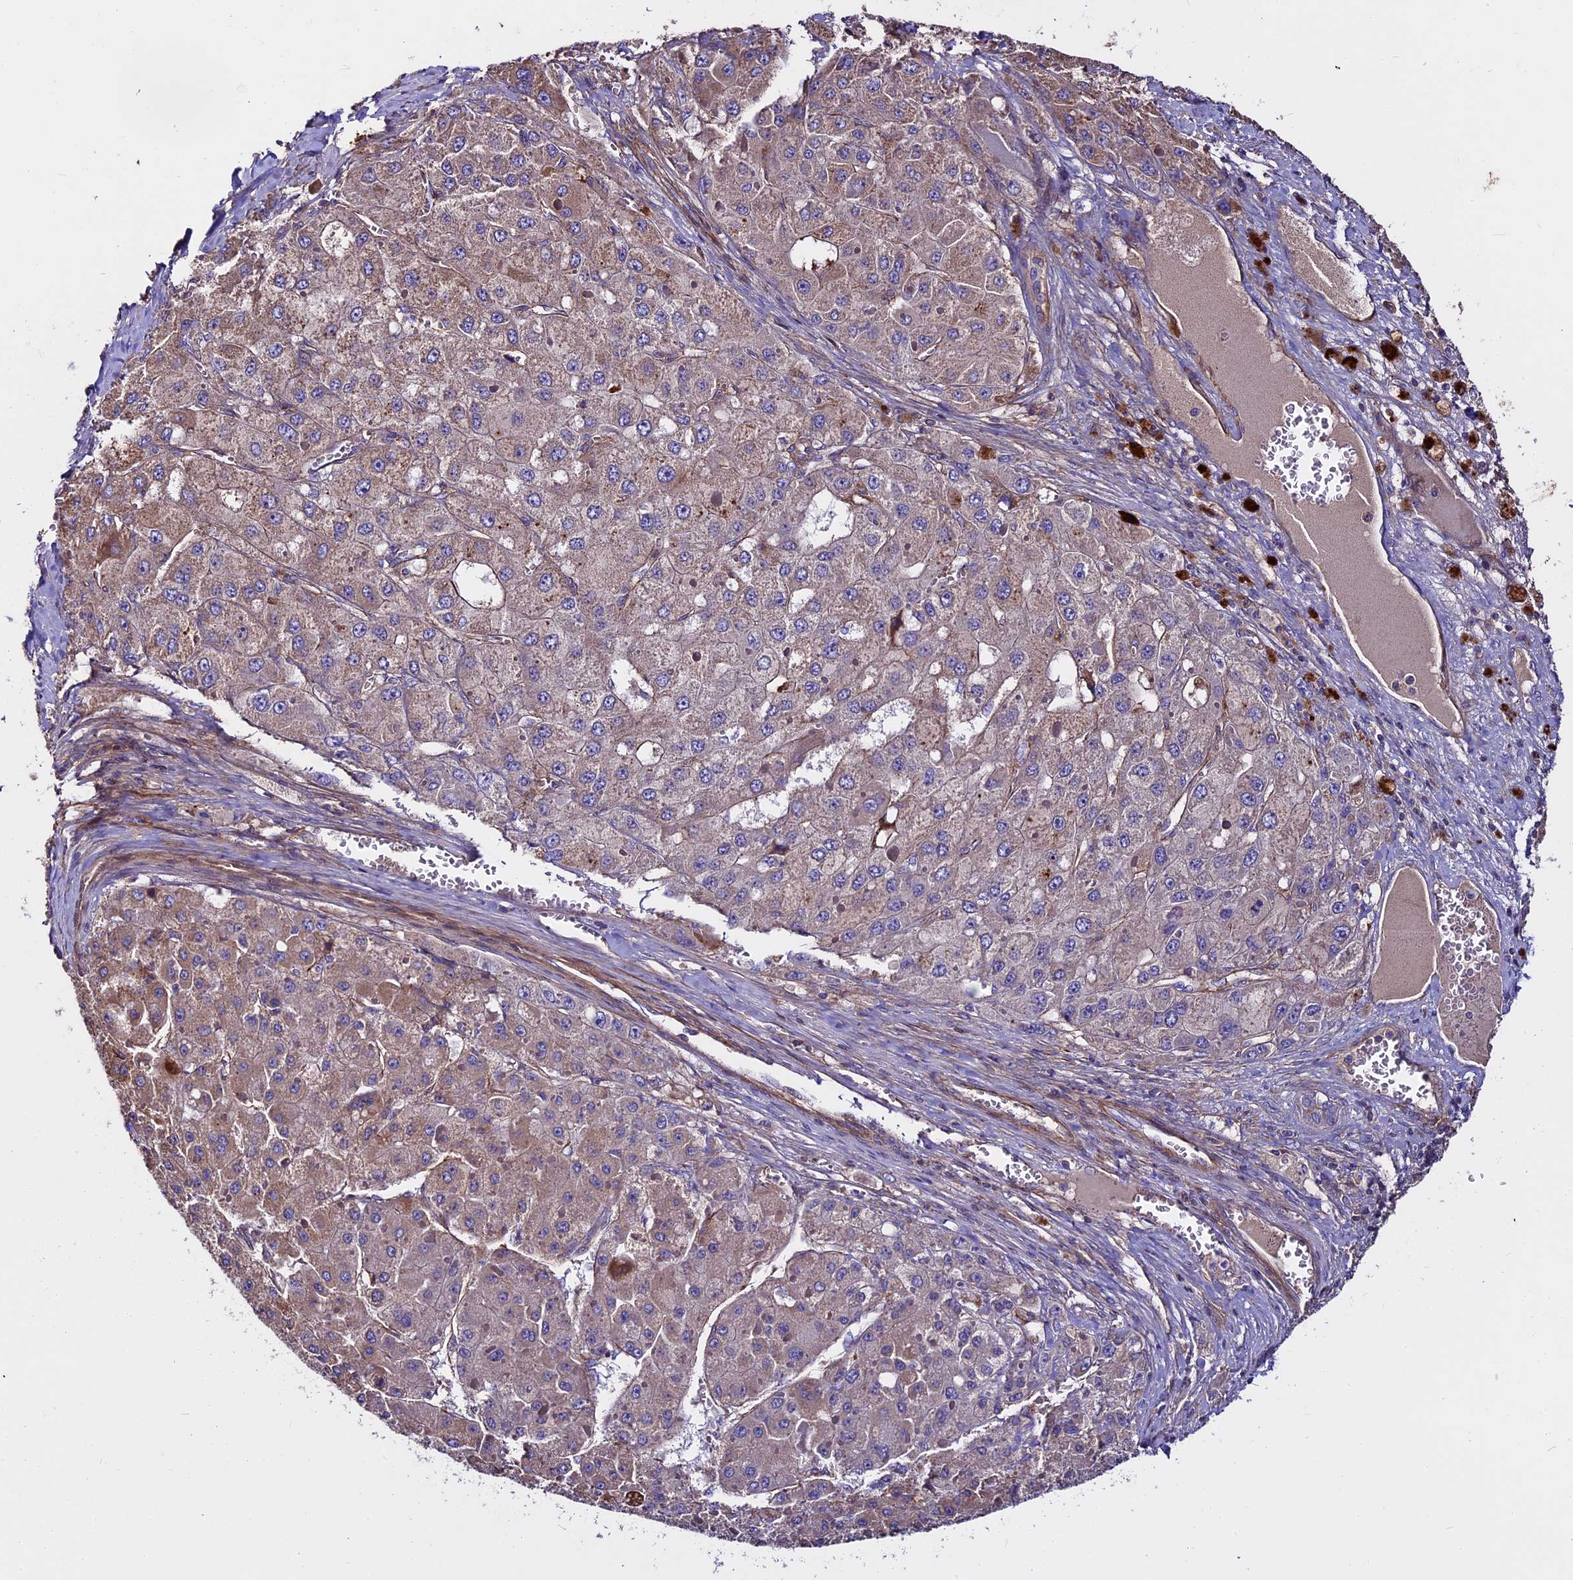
{"staining": {"intensity": "weak", "quantity": ">75%", "location": "cytoplasmic/membranous"}, "tissue": "liver cancer", "cell_type": "Tumor cells", "image_type": "cancer", "snomed": [{"axis": "morphology", "description": "Carcinoma, Hepatocellular, NOS"}, {"axis": "topography", "description": "Liver"}], "caption": "Immunohistochemistry of human liver hepatocellular carcinoma reveals low levels of weak cytoplasmic/membranous expression in about >75% of tumor cells. (DAB (3,3'-diaminobenzidine) IHC, brown staining for protein, blue staining for nuclei).", "gene": "EVA1B", "patient": {"sex": "female", "age": 73}}